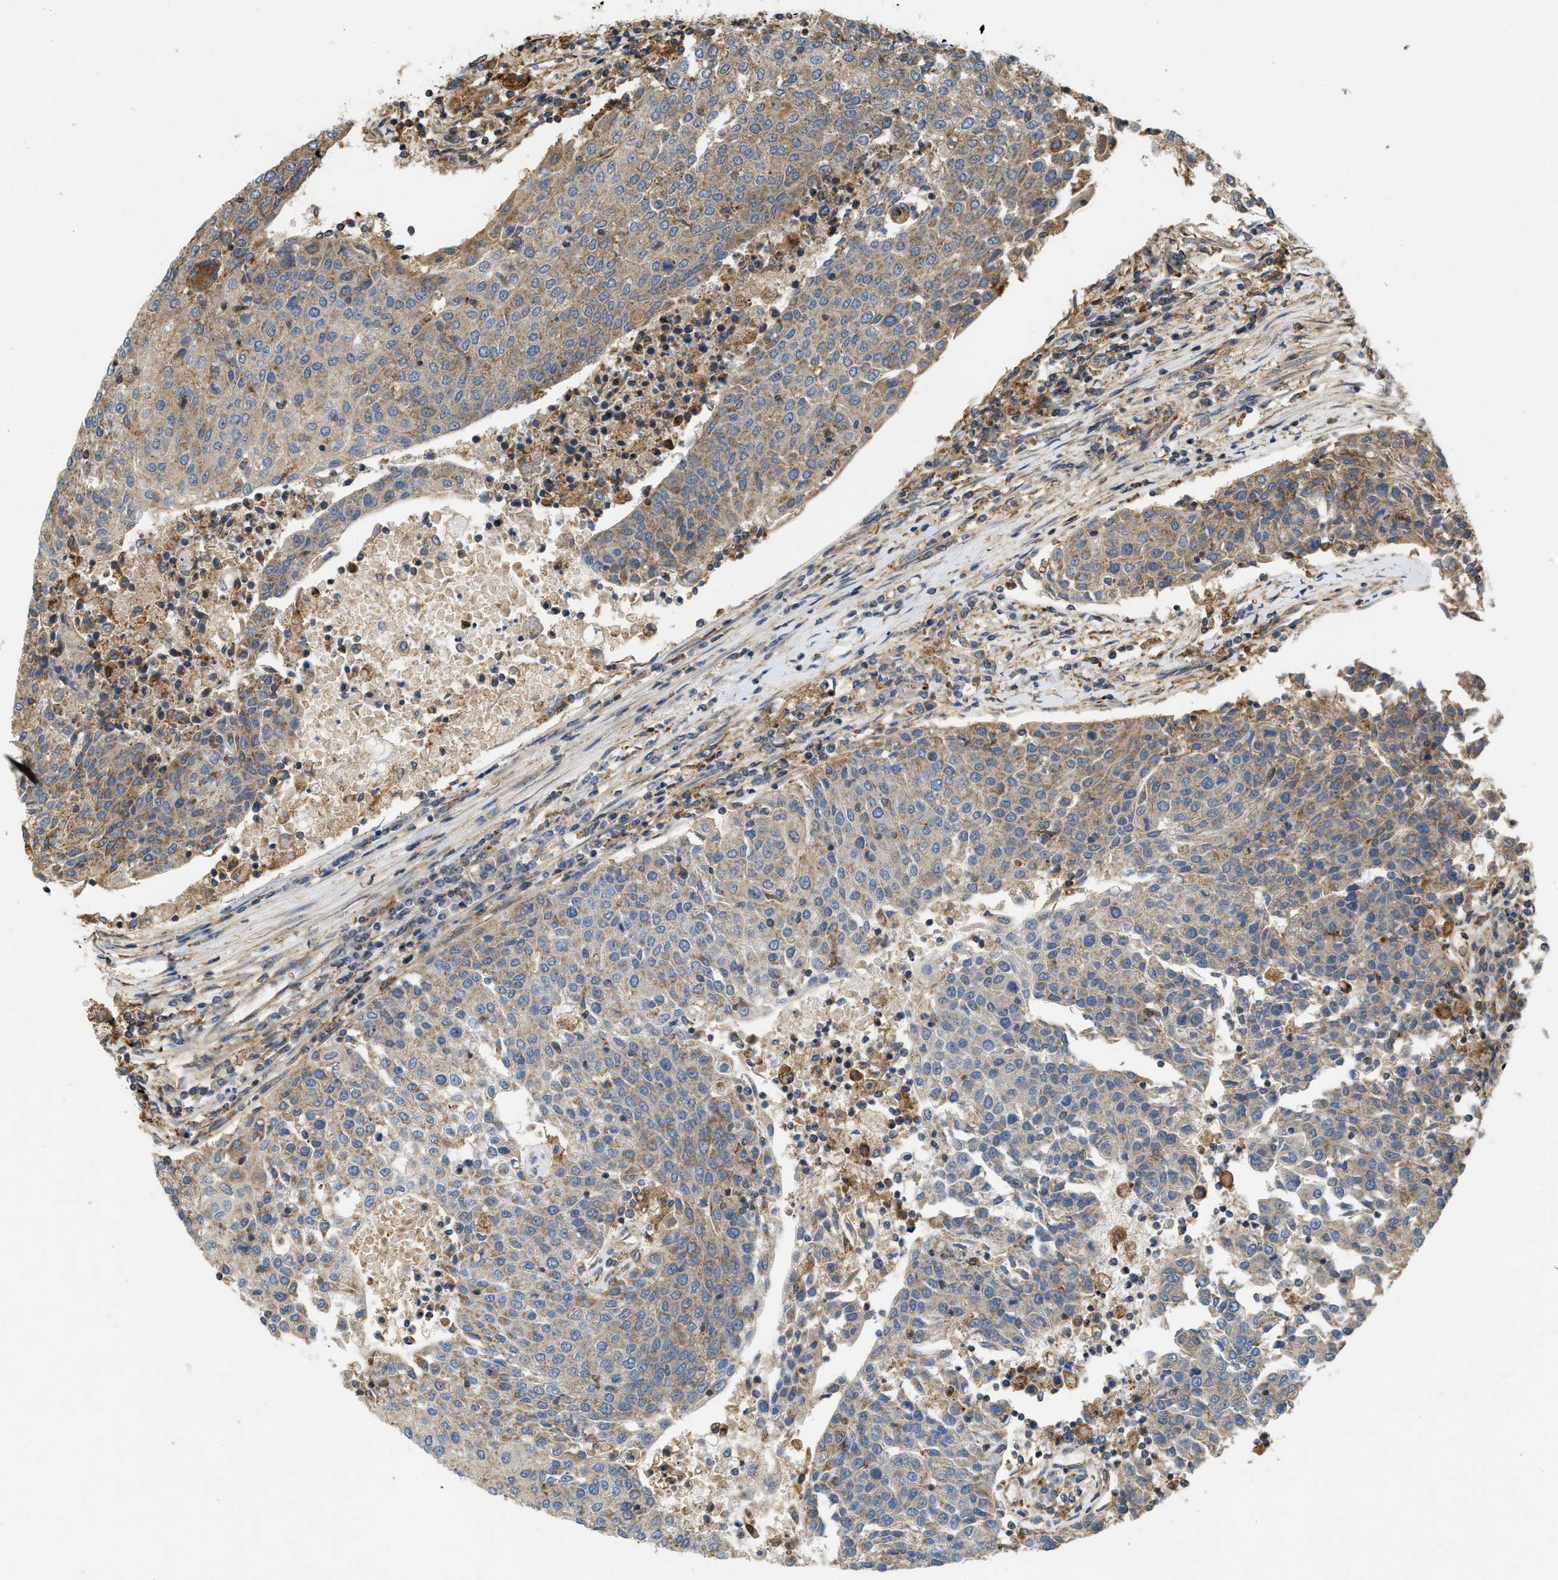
{"staining": {"intensity": "weak", "quantity": "25%-75%", "location": "cytoplasmic/membranous"}, "tissue": "urothelial cancer", "cell_type": "Tumor cells", "image_type": "cancer", "snomed": [{"axis": "morphology", "description": "Urothelial carcinoma, High grade"}, {"axis": "topography", "description": "Urinary bladder"}], "caption": "Immunohistochemistry (IHC) micrograph of neoplastic tissue: human urothelial carcinoma (high-grade) stained using immunohistochemistry (IHC) displays low levels of weak protein expression localized specifically in the cytoplasmic/membranous of tumor cells, appearing as a cytoplasmic/membranous brown color.", "gene": "GNB4", "patient": {"sex": "female", "age": 85}}